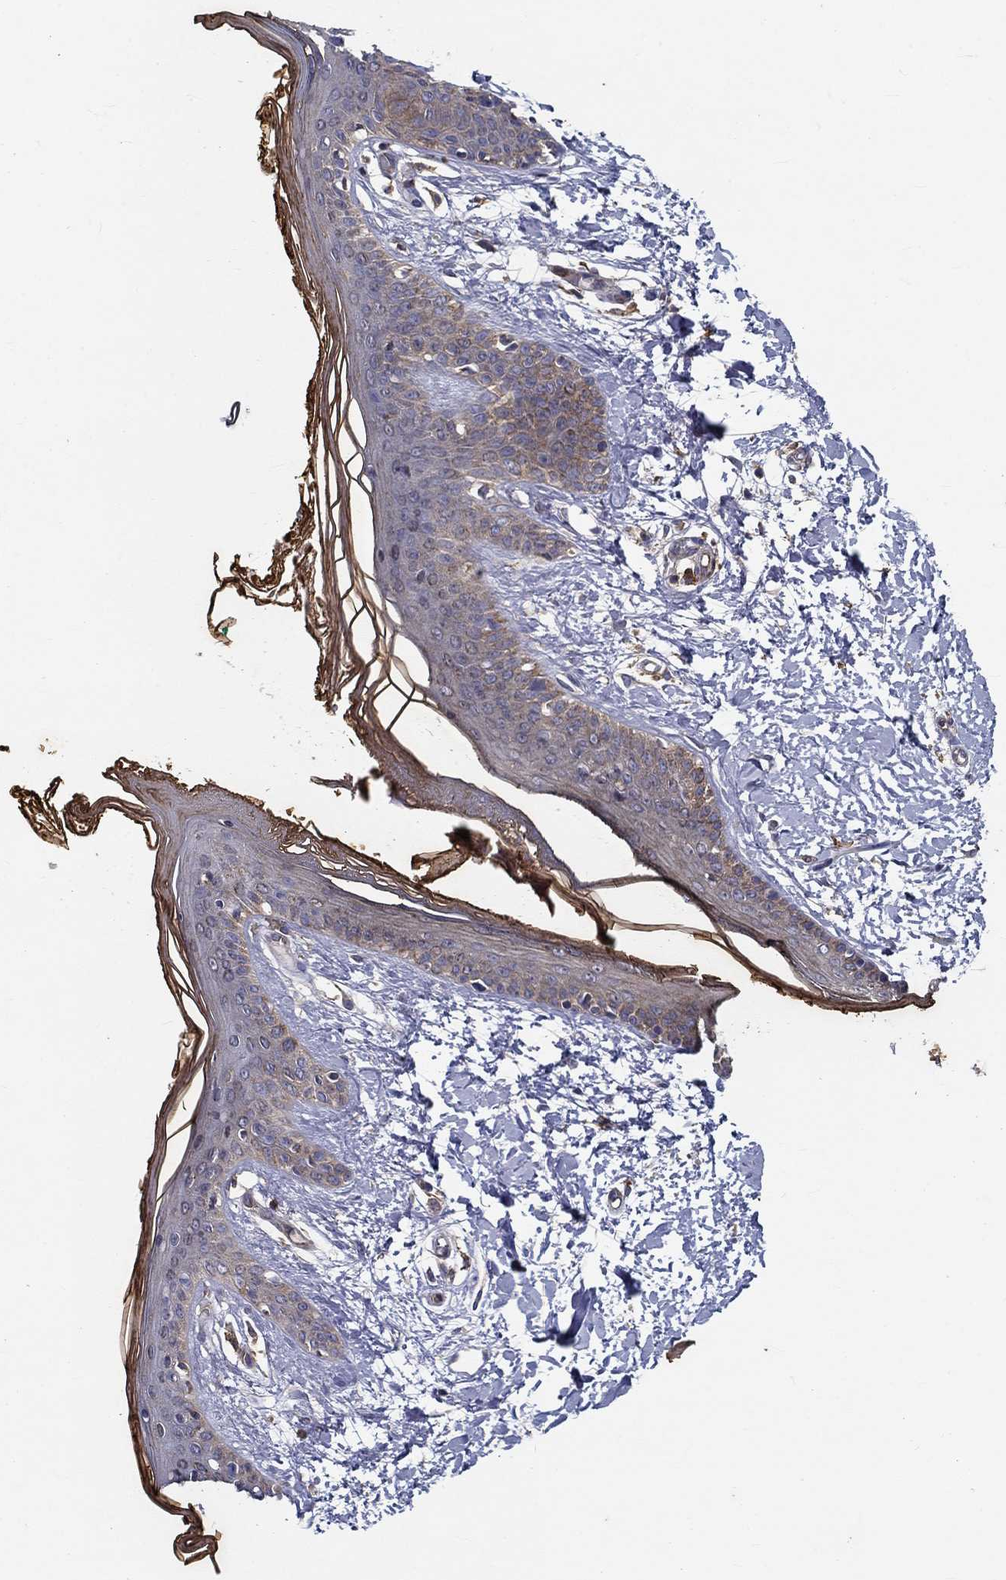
{"staining": {"intensity": "negative", "quantity": "none", "location": "none"}, "tissue": "skin", "cell_type": "Fibroblasts", "image_type": "normal", "snomed": [{"axis": "morphology", "description": "Normal tissue, NOS"}, {"axis": "topography", "description": "Skin"}], "caption": "Fibroblasts show no significant positivity in benign skin. (DAB (3,3'-diaminobenzidine) immunohistochemistry (IHC) with hematoxylin counter stain).", "gene": "ALDH4A1", "patient": {"sex": "female", "age": 34}}